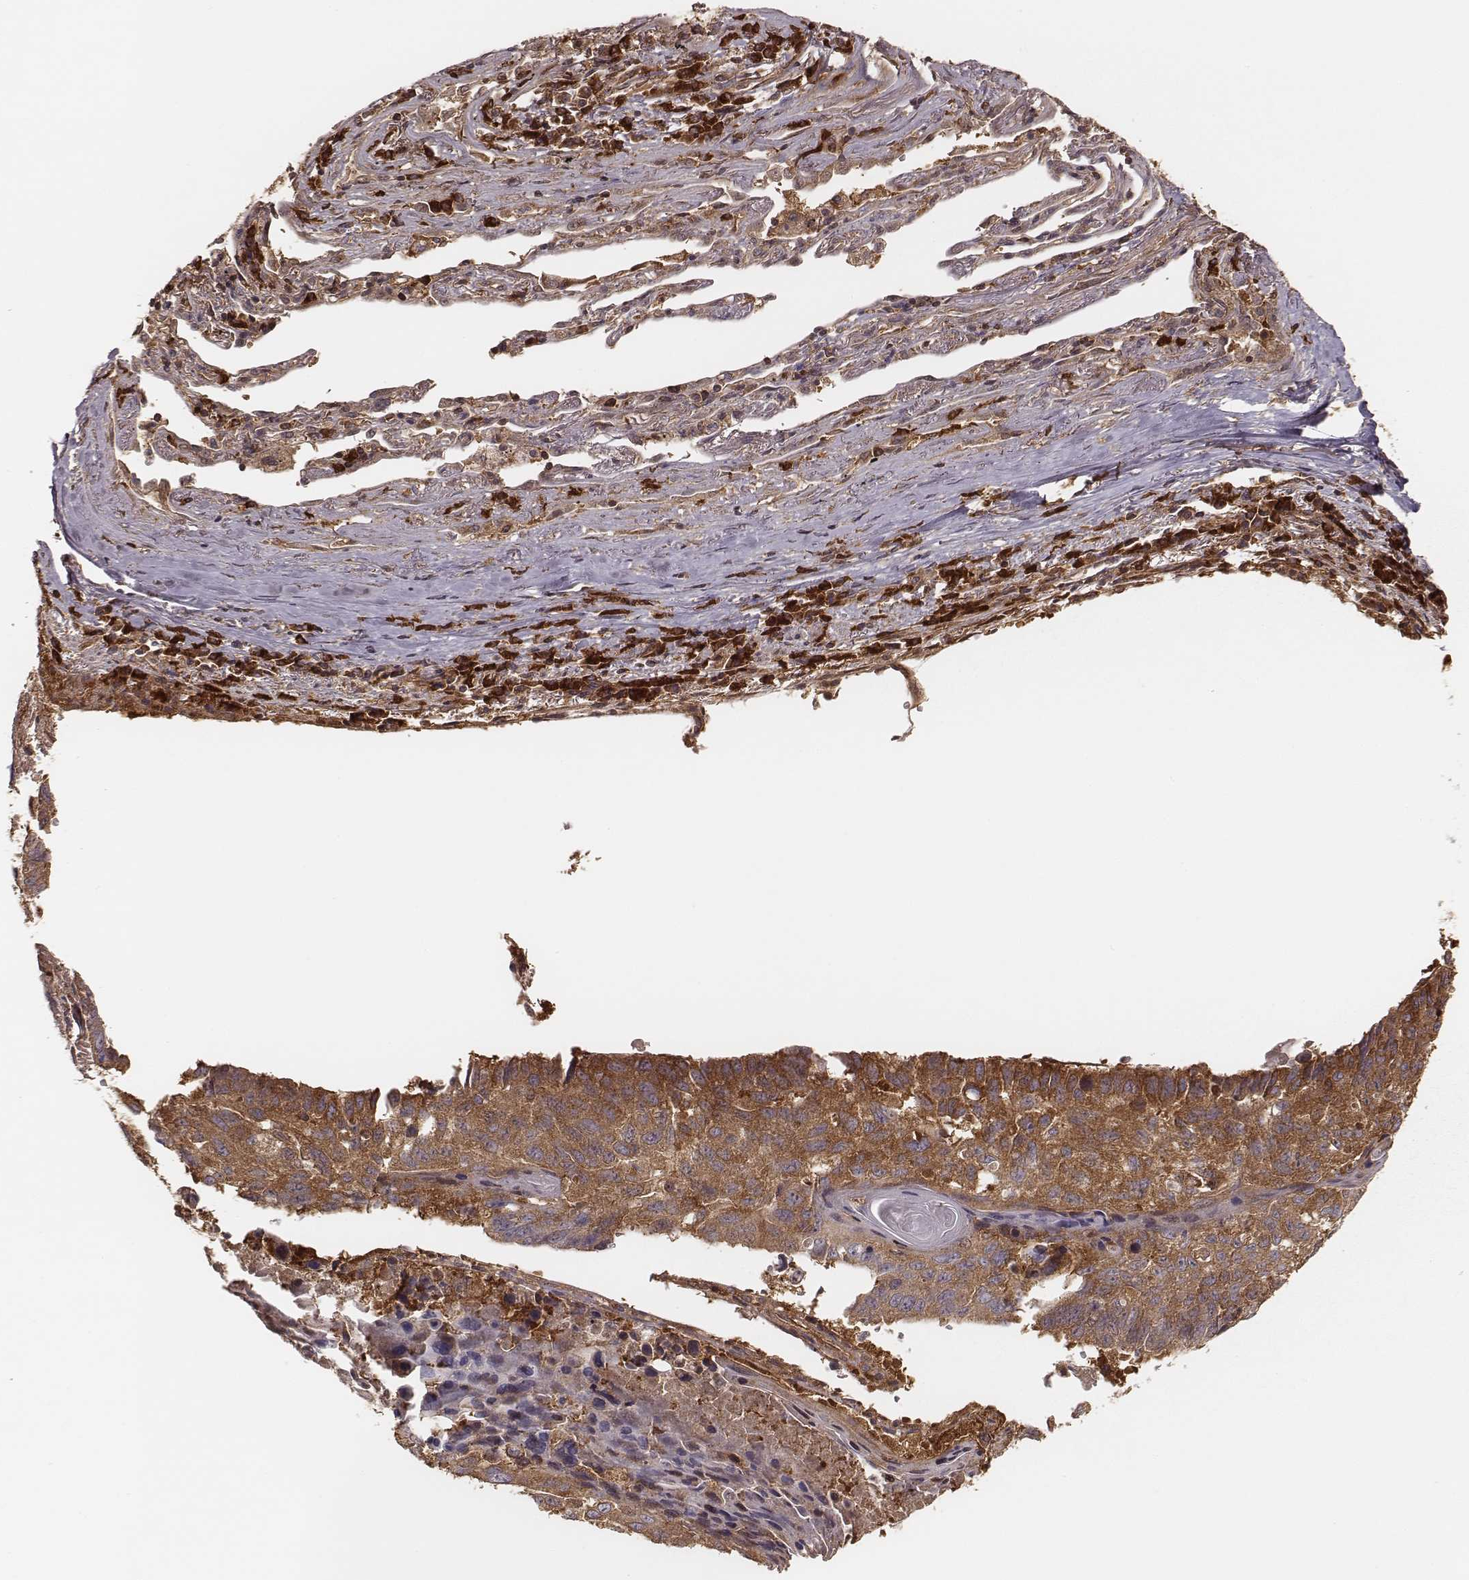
{"staining": {"intensity": "moderate", "quantity": ">75%", "location": "cytoplasmic/membranous"}, "tissue": "lung cancer", "cell_type": "Tumor cells", "image_type": "cancer", "snomed": [{"axis": "morphology", "description": "Squamous cell carcinoma, NOS"}, {"axis": "topography", "description": "Lung"}], "caption": "DAB (3,3'-diaminobenzidine) immunohistochemical staining of lung cancer (squamous cell carcinoma) displays moderate cytoplasmic/membranous protein staining in approximately >75% of tumor cells.", "gene": "CARS1", "patient": {"sex": "male", "age": 73}}